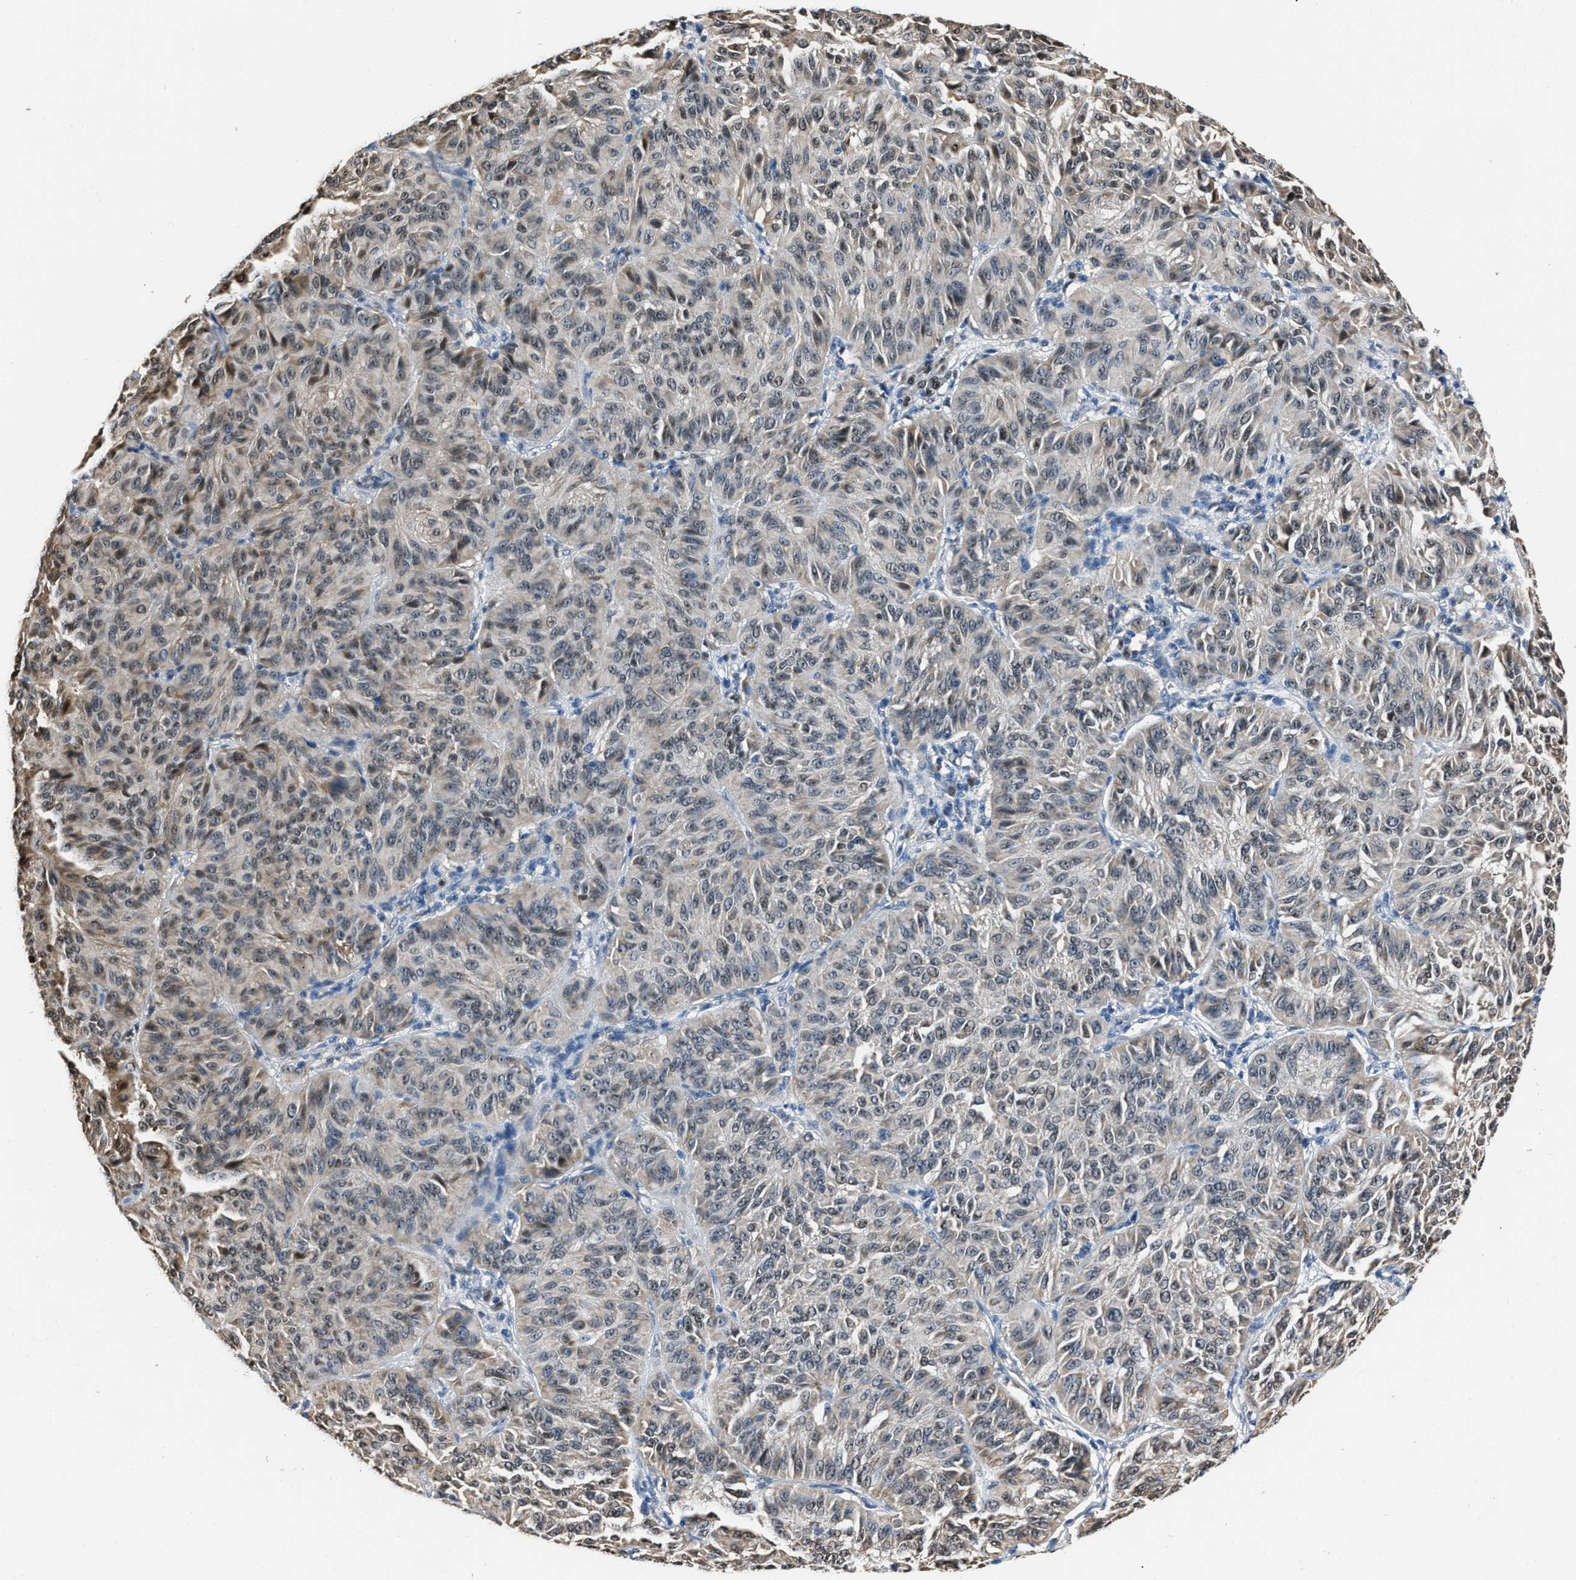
{"staining": {"intensity": "weak", "quantity": "25%-75%", "location": "cytoplasmic/membranous,nuclear"}, "tissue": "melanoma", "cell_type": "Tumor cells", "image_type": "cancer", "snomed": [{"axis": "morphology", "description": "Malignant melanoma, NOS"}, {"axis": "topography", "description": "Skin"}], "caption": "About 25%-75% of tumor cells in human malignant melanoma exhibit weak cytoplasmic/membranous and nuclear protein staining as visualized by brown immunohistochemical staining.", "gene": "NSUN5", "patient": {"sex": "female", "age": 72}}